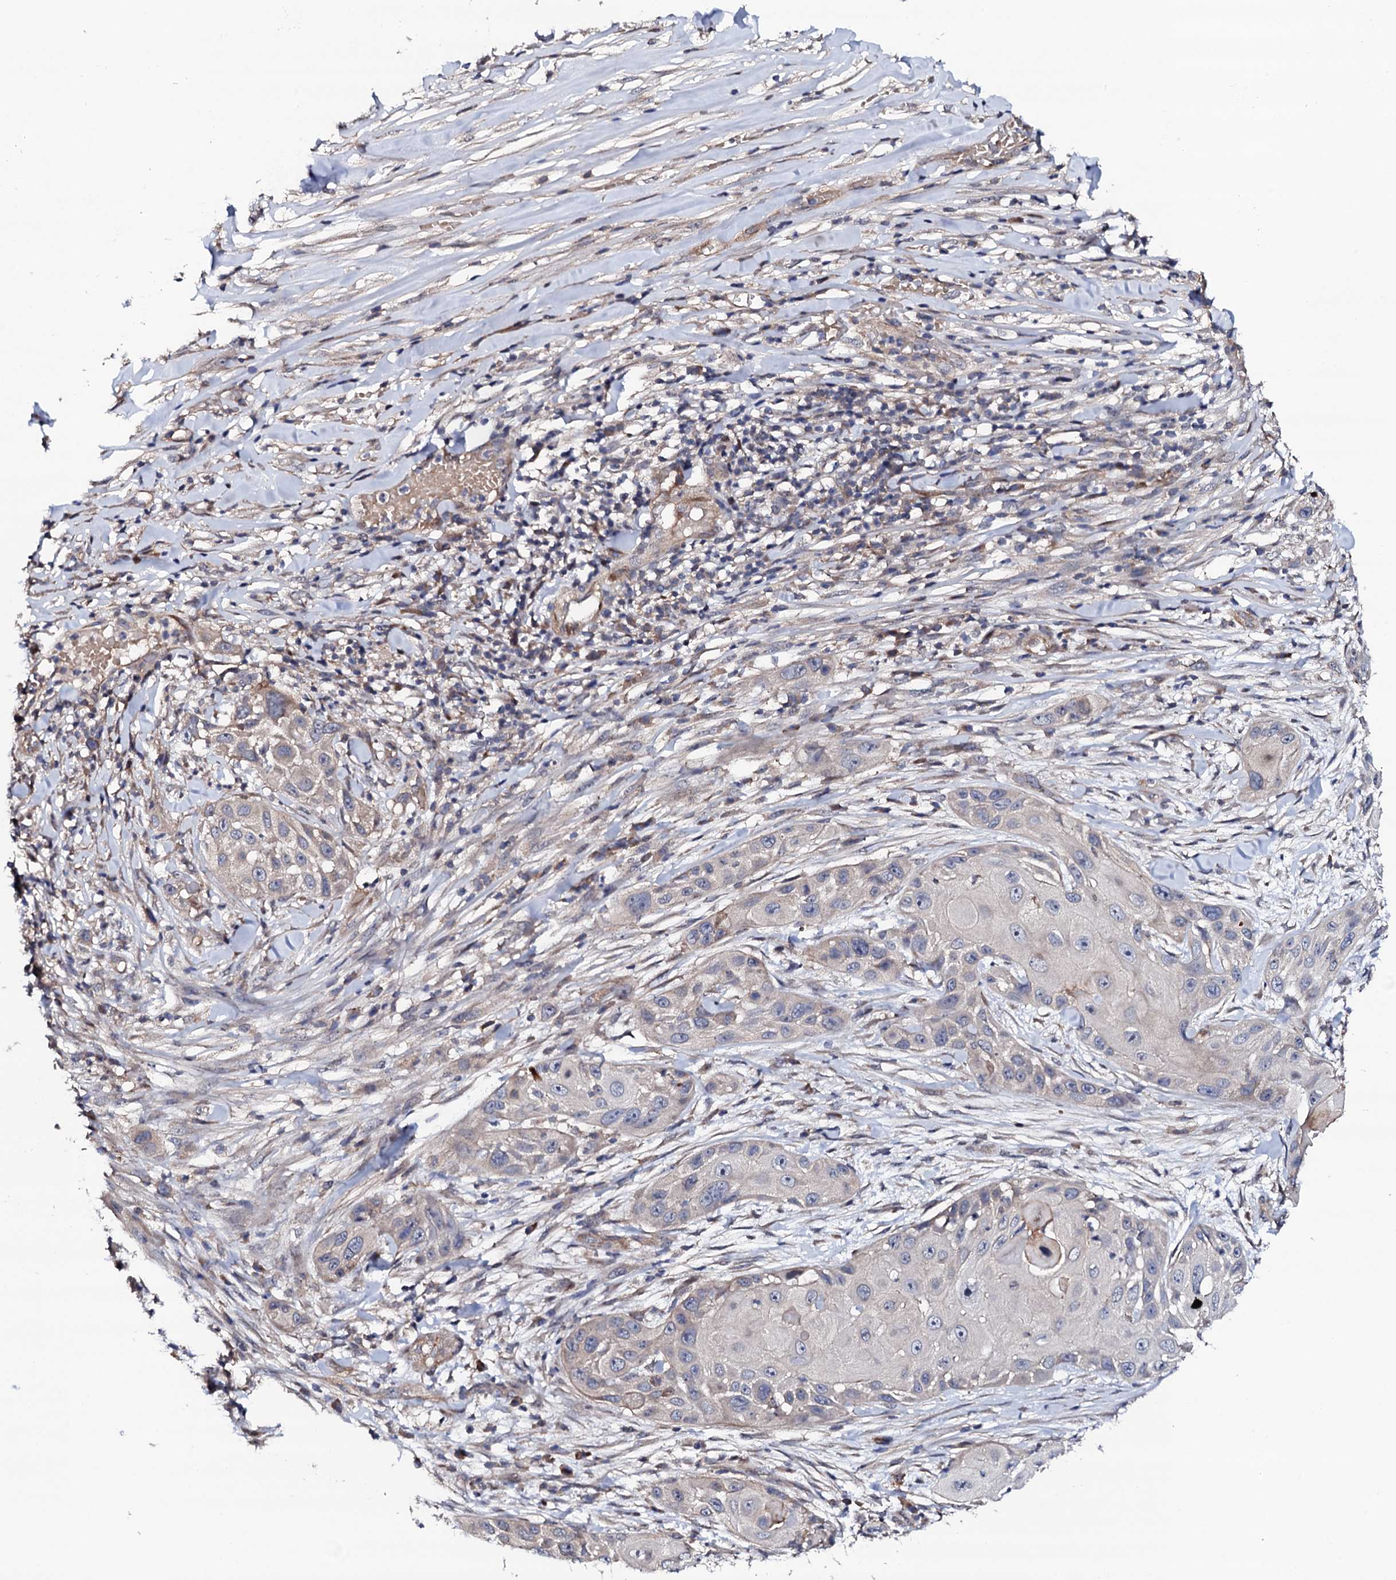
{"staining": {"intensity": "negative", "quantity": "none", "location": "none"}, "tissue": "skin cancer", "cell_type": "Tumor cells", "image_type": "cancer", "snomed": [{"axis": "morphology", "description": "Squamous cell carcinoma, NOS"}, {"axis": "topography", "description": "Skin"}], "caption": "An immunohistochemistry (IHC) micrograph of skin cancer (squamous cell carcinoma) is shown. There is no staining in tumor cells of skin cancer (squamous cell carcinoma). The staining is performed using DAB brown chromogen with nuclei counter-stained in using hematoxylin.", "gene": "CIAO2A", "patient": {"sex": "female", "age": 44}}